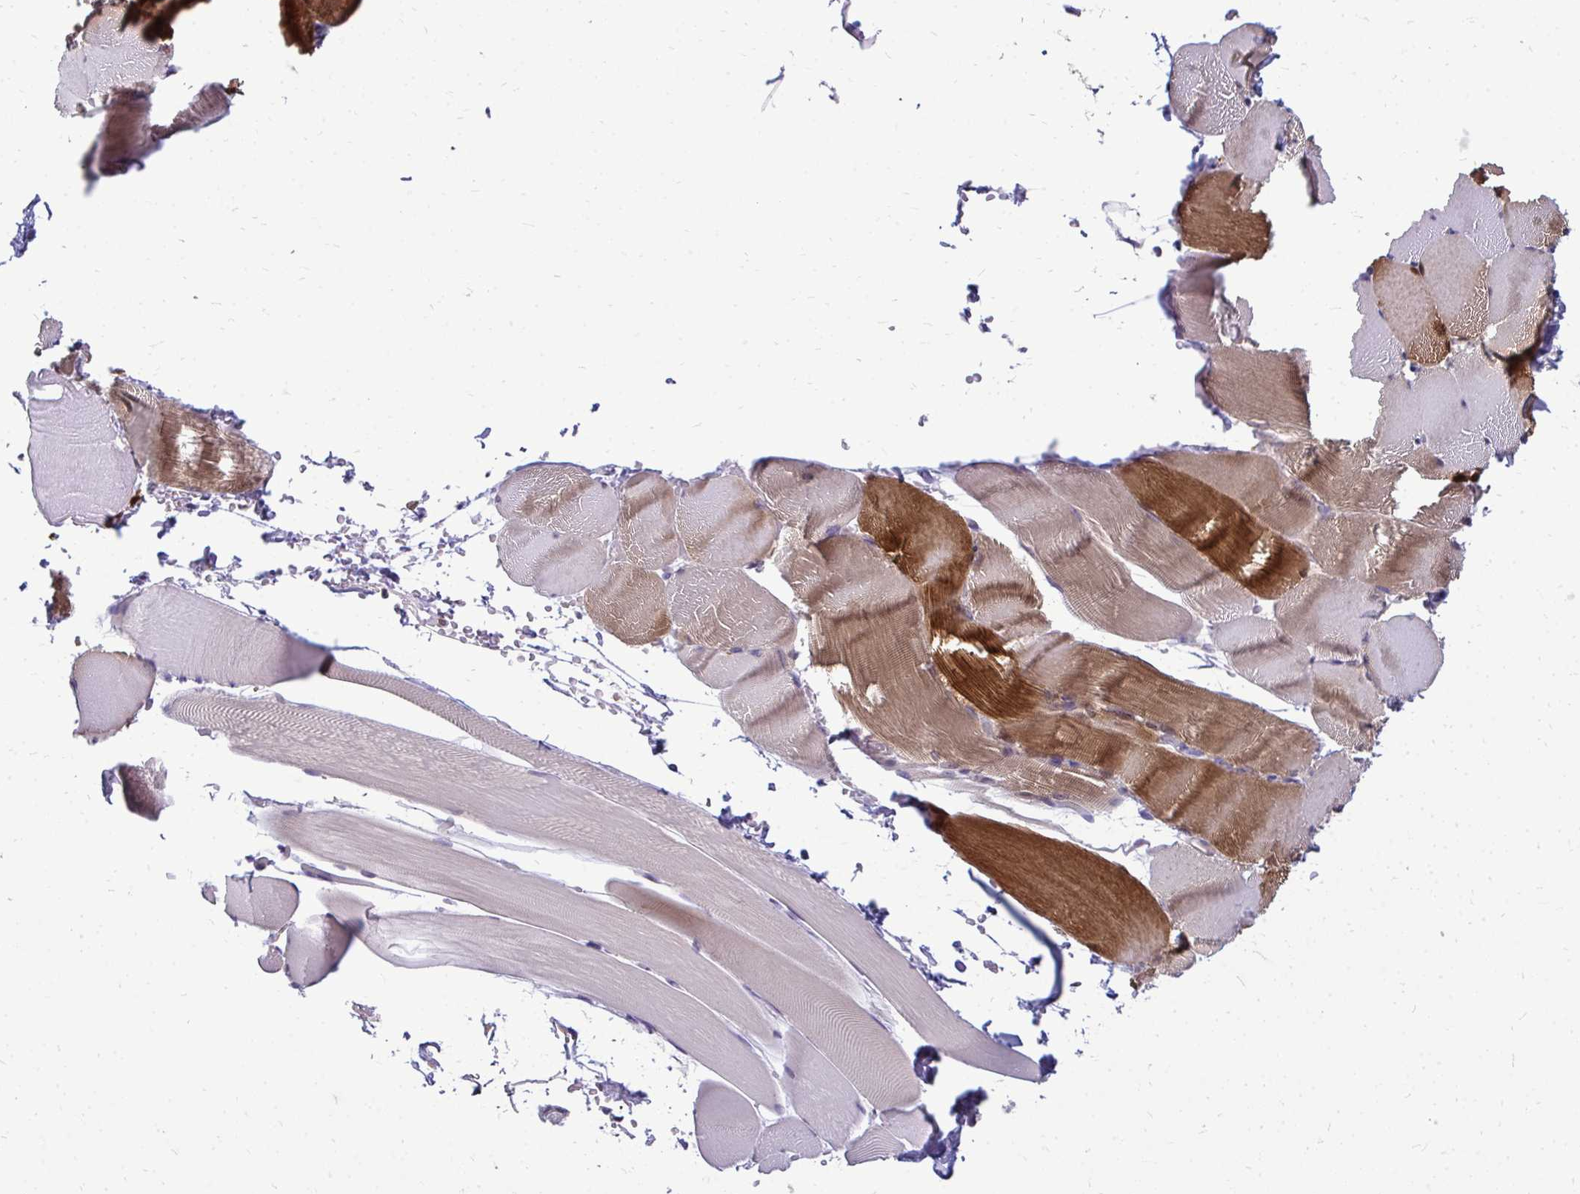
{"staining": {"intensity": "moderate", "quantity": "25%-75%", "location": "cytoplasmic/membranous"}, "tissue": "skeletal muscle", "cell_type": "Myocytes", "image_type": "normal", "snomed": [{"axis": "morphology", "description": "Normal tissue, NOS"}, {"axis": "topography", "description": "Skeletal muscle"}], "caption": "Moderate cytoplasmic/membranous staining for a protein is seen in about 25%-75% of myocytes of normal skeletal muscle using IHC.", "gene": "FABP3", "patient": {"sex": "female", "age": 37}}